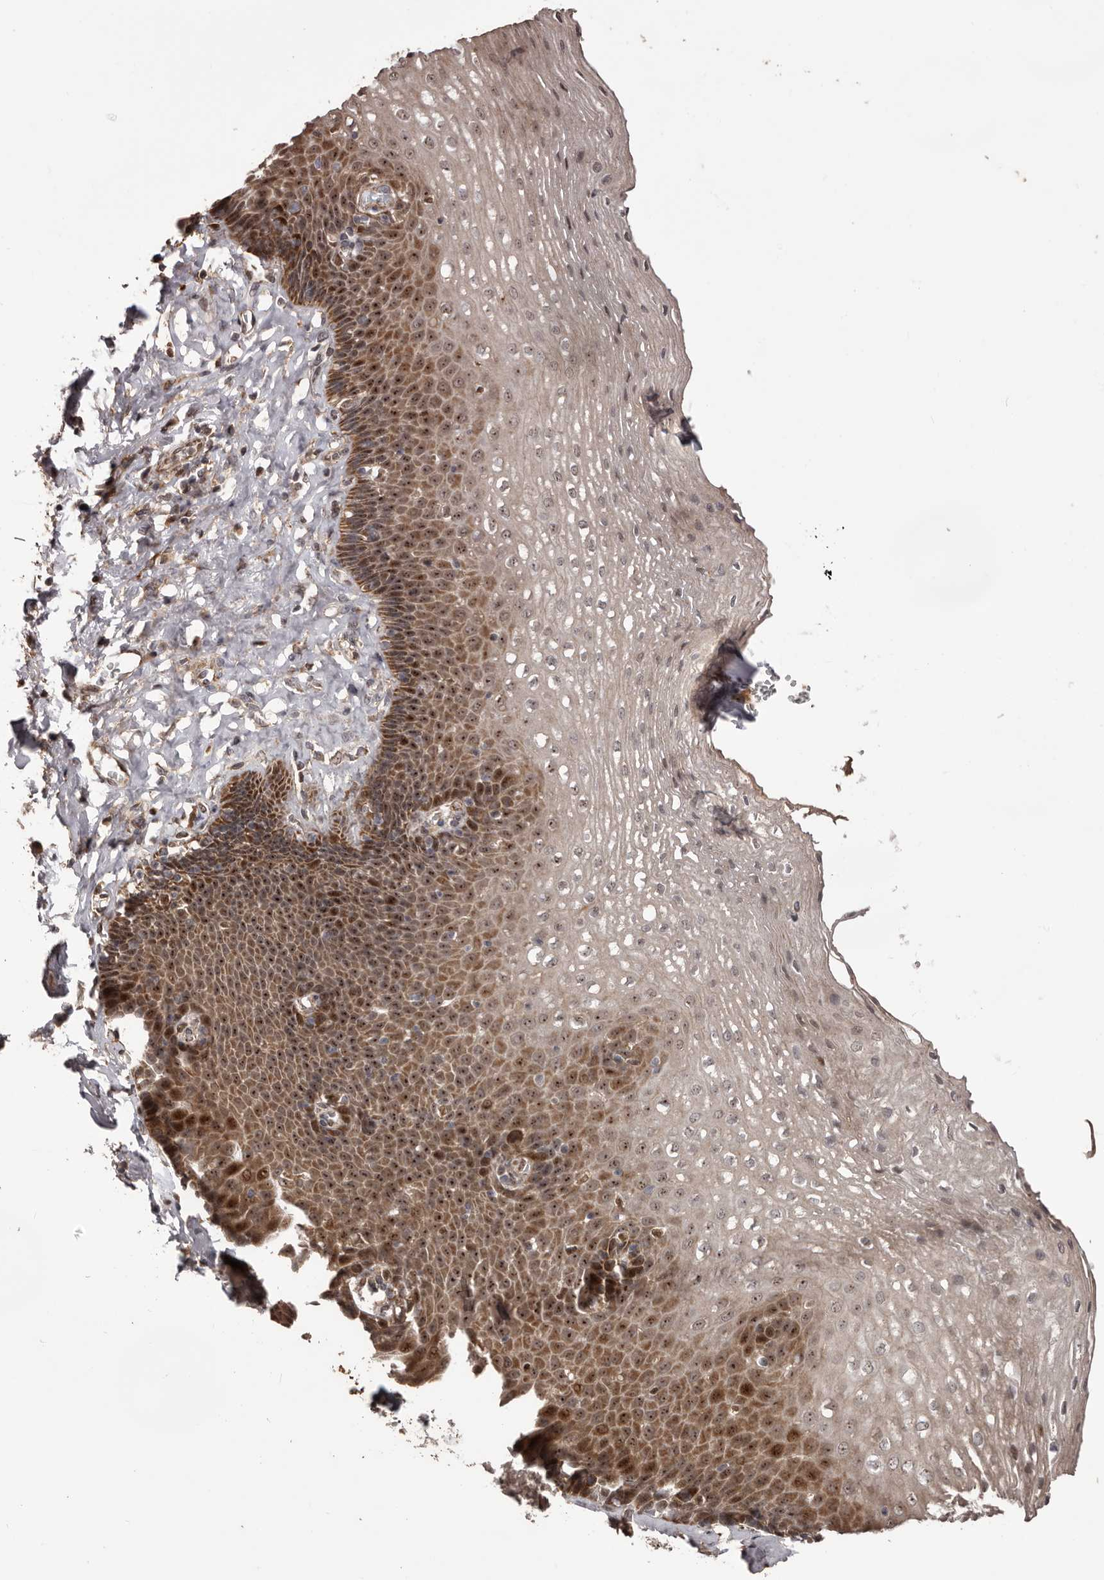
{"staining": {"intensity": "moderate", "quantity": "25%-75%", "location": "cytoplasmic/membranous,nuclear"}, "tissue": "esophagus", "cell_type": "Squamous epithelial cells", "image_type": "normal", "snomed": [{"axis": "morphology", "description": "Normal tissue, NOS"}, {"axis": "topography", "description": "Esophagus"}], "caption": "Immunohistochemical staining of normal human esophagus exhibits moderate cytoplasmic/membranous,nuclear protein staining in approximately 25%-75% of squamous epithelial cells.", "gene": "ZCCHC7", "patient": {"sex": "female", "age": 66}}